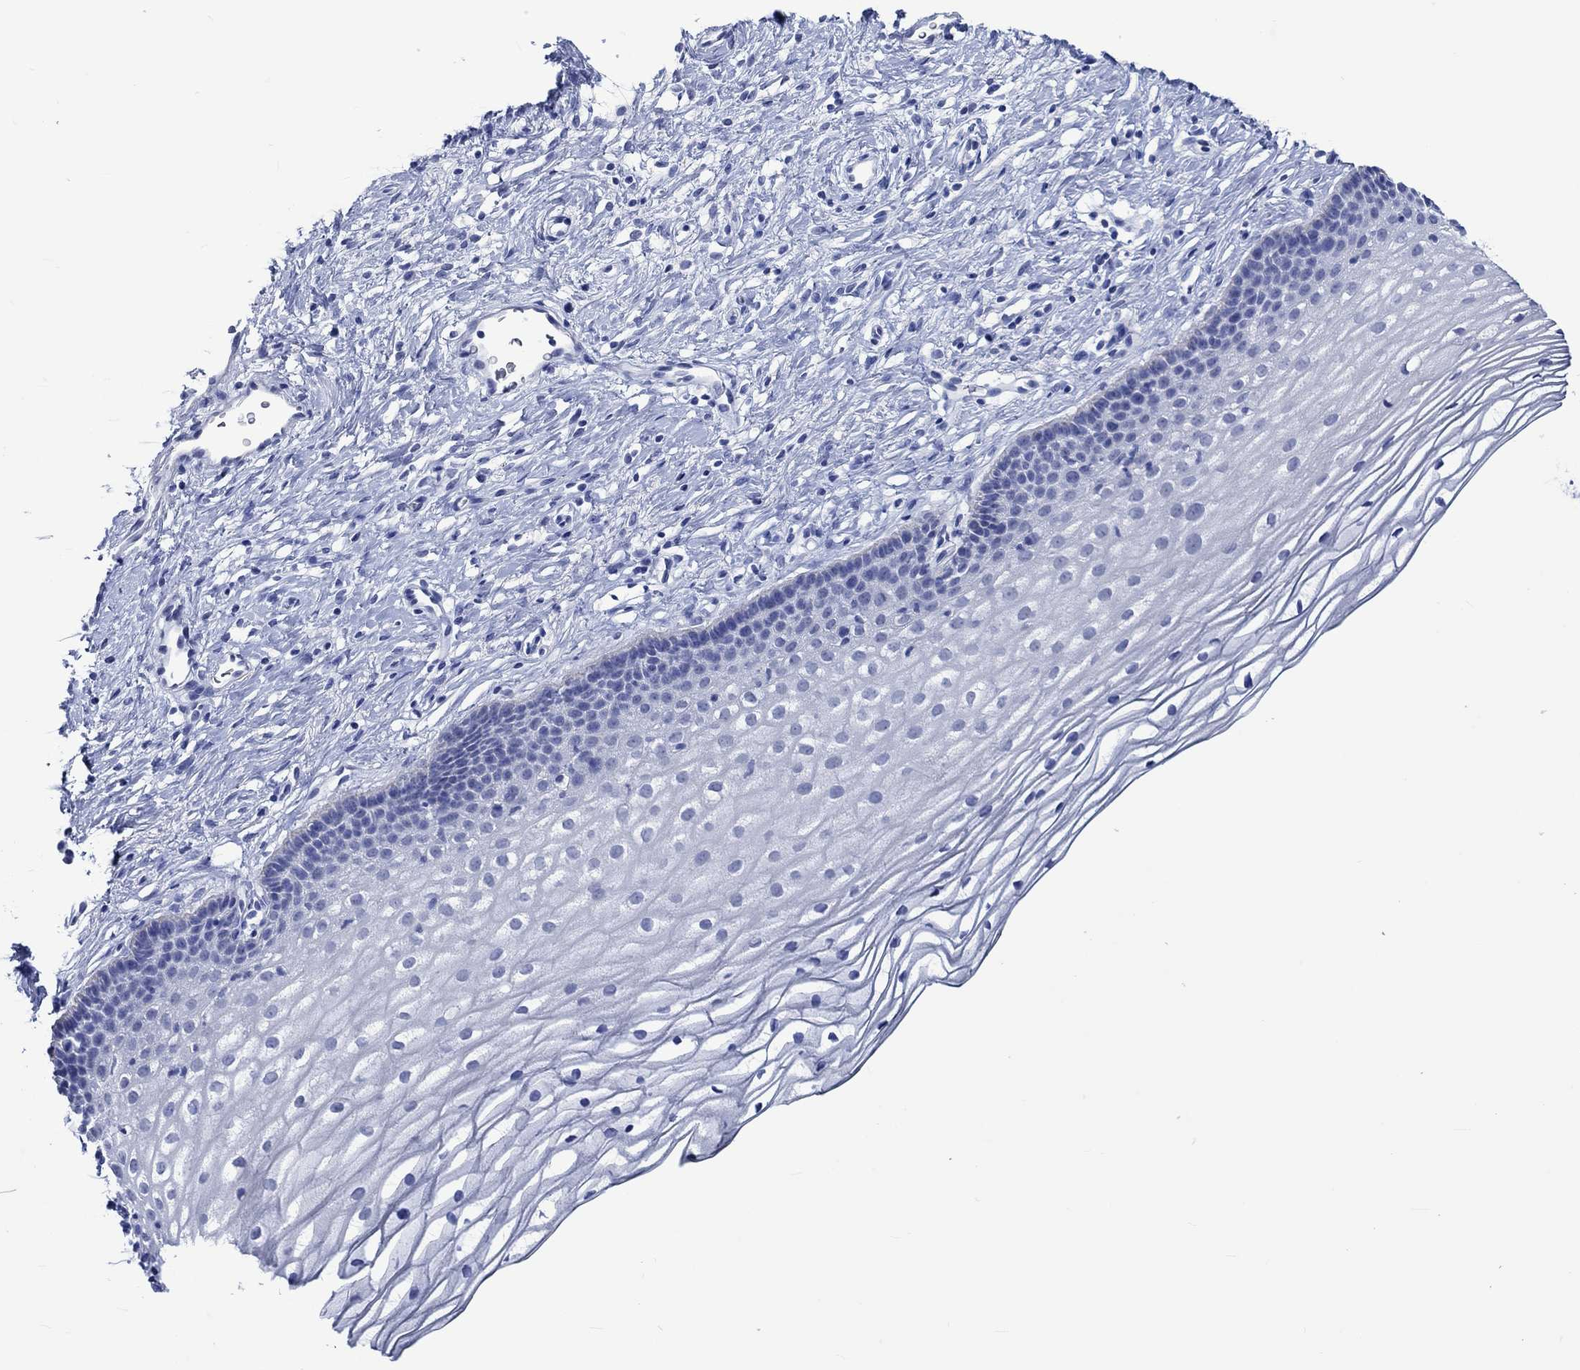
{"staining": {"intensity": "negative", "quantity": "none", "location": "none"}, "tissue": "cervix", "cell_type": "Glandular cells", "image_type": "normal", "snomed": [{"axis": "morphology", "description": "Normal tissue, NOS"}, {"axis": "topography", "description": "Cervix"}], "caption": "A photomicrograph of cervix stained for a protein reveals no brown staining in glandular cells. (DAB (3,3'-diaminobenzidine) immunohistochemistry, high magnification).", "gene": "KLHL33", "patient": {"sex": "female", "age": 39}}